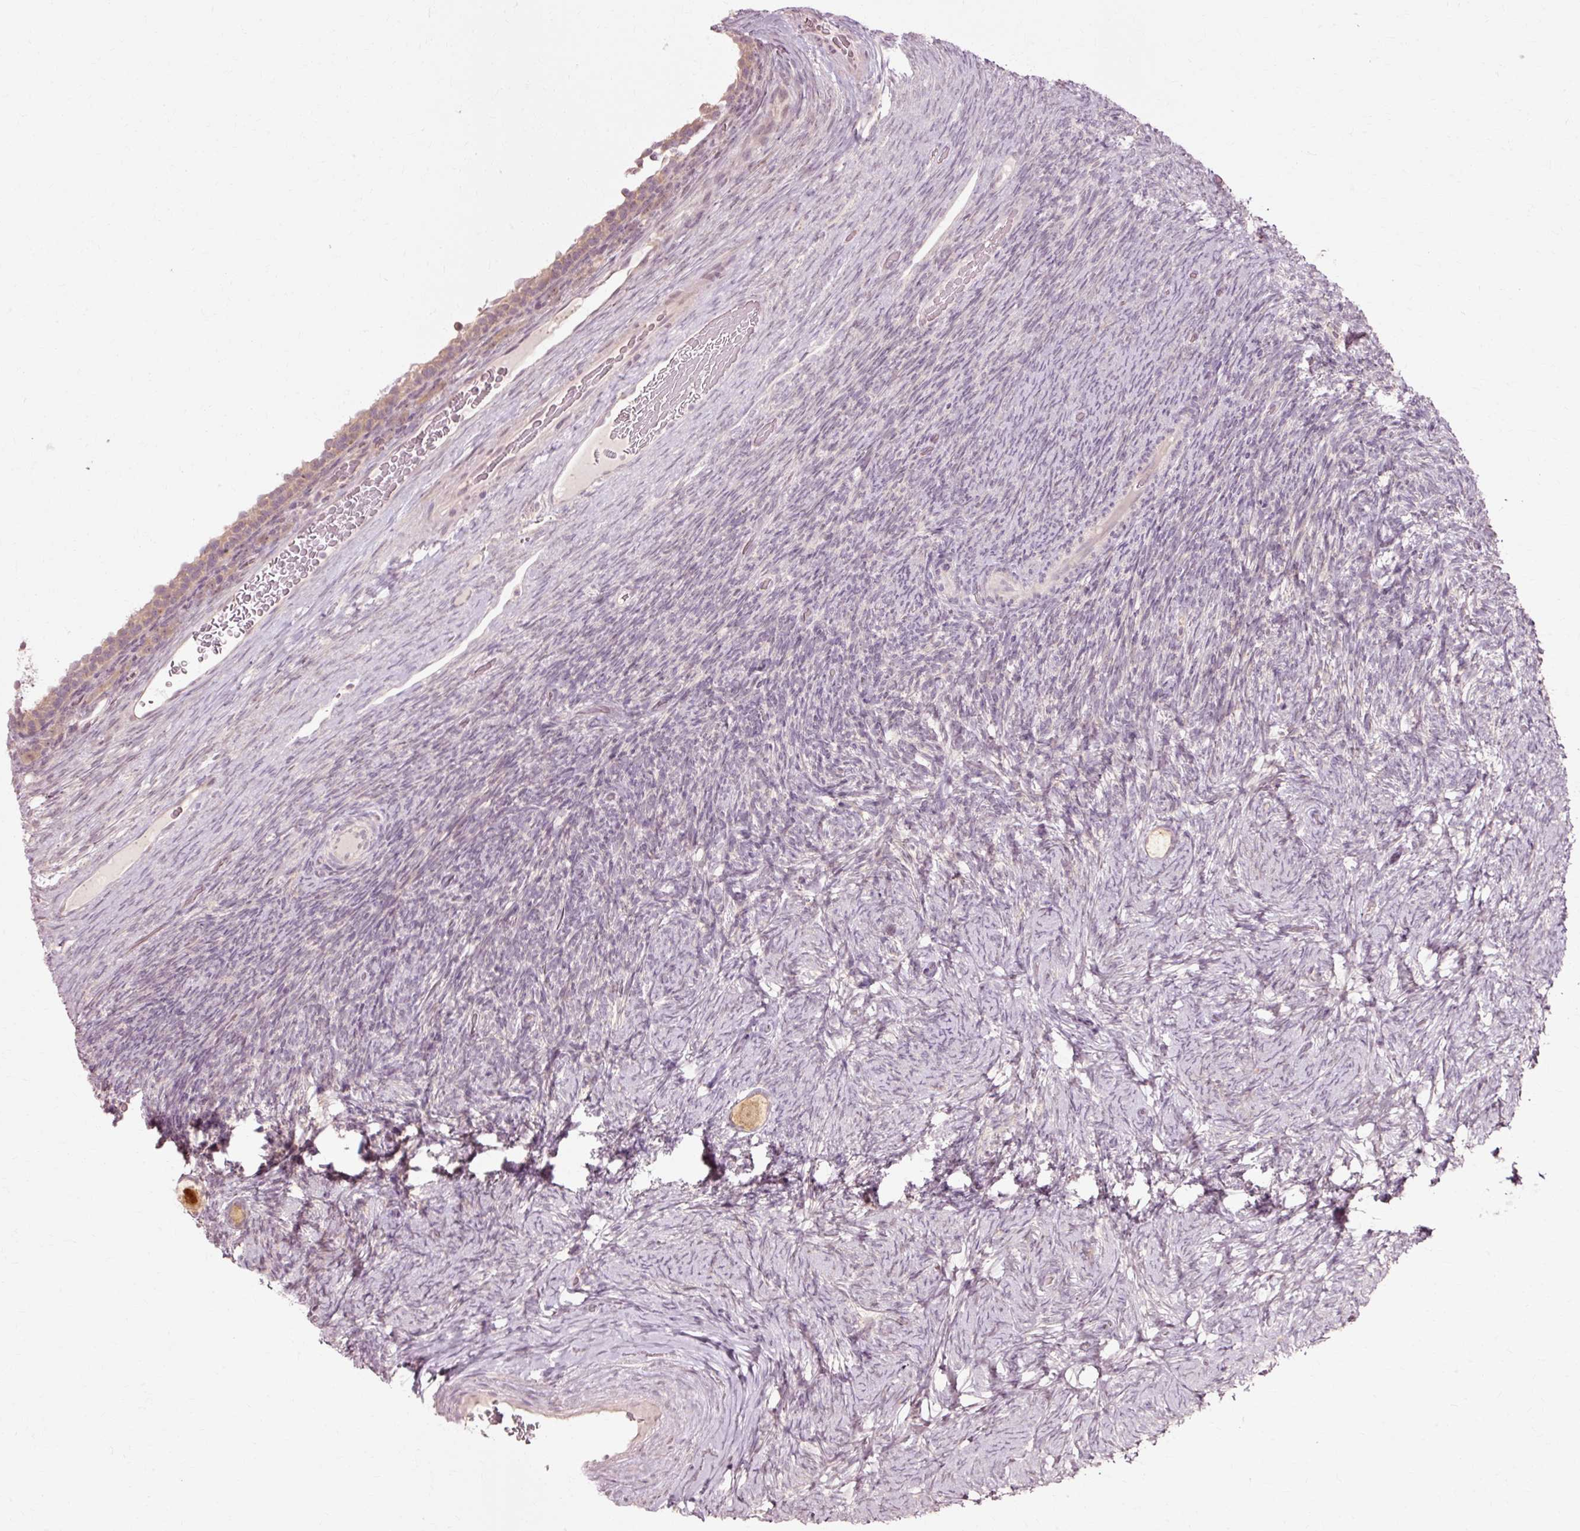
{"staining": {"intensity": "negative", "quantity": "none", "location": "none"}, "tissue": "ovary", "cell_type": "Follicle cells", "image_type": "normal", "snomed": [{"axis": "morphology", "description": "Normal tissue, NOS"}, {"axis": "topography", "description": "Ovary"}], "caption": "IHC photomicrograph of normal ovary: human ovary stained with DAB demonstrates no significant protein positivity in follicle cells.", "gene": "RGPD5", "patient": {"sex": "female", "age": 34}}